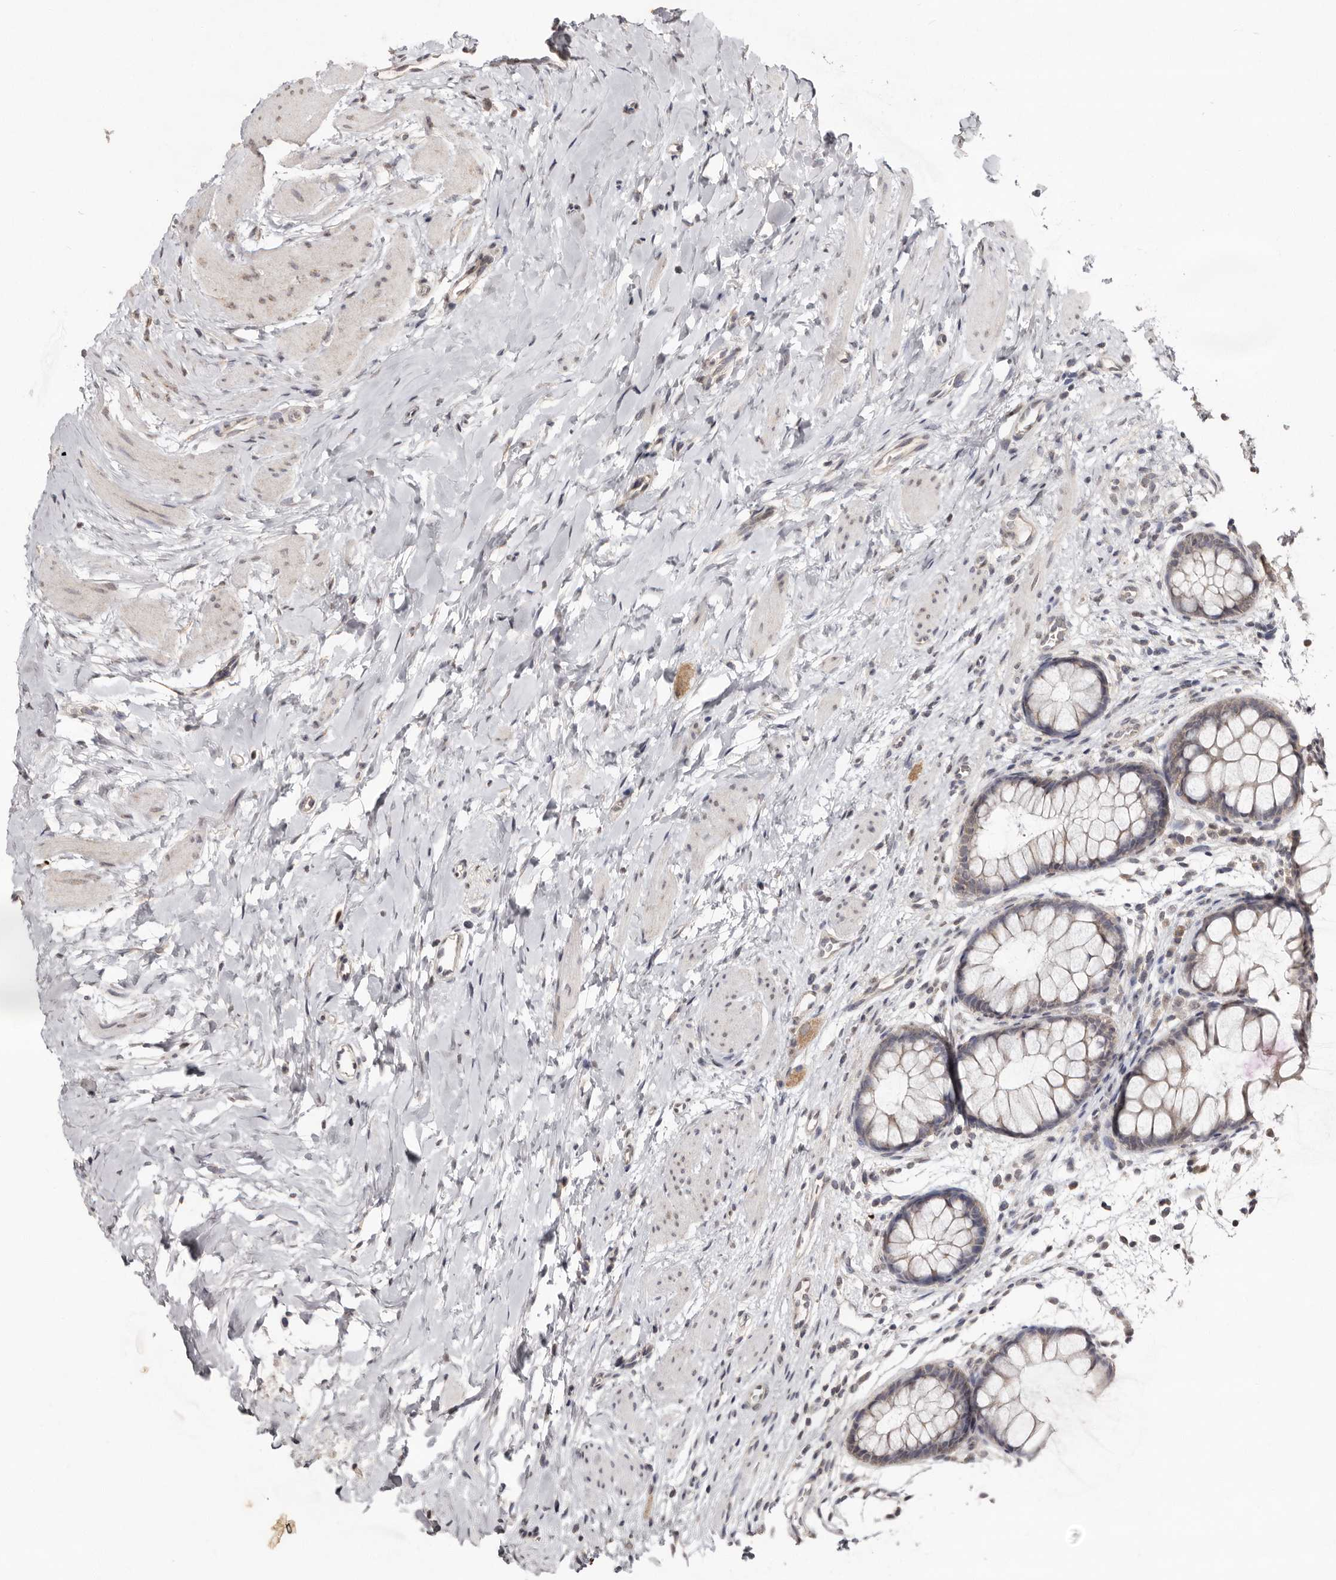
{"staining": {"intensity": "negative", "quantity": "none", "location": "none"}, "tissue": "colon", "cell_type": "Endothelial cells", "image_type": "normal", "snomed": [{"axis": "morphology", "description": "Normal tissue, NOS"}, {"axis": "topography", "description": "Colon"}], "caption": "Photomicrograph shows no protein positivity in endothelial cells of benign colon. Nuclei are stained in blue.", "gene": "LINGO2", "patient": {"sex": "female", "age": 62}}